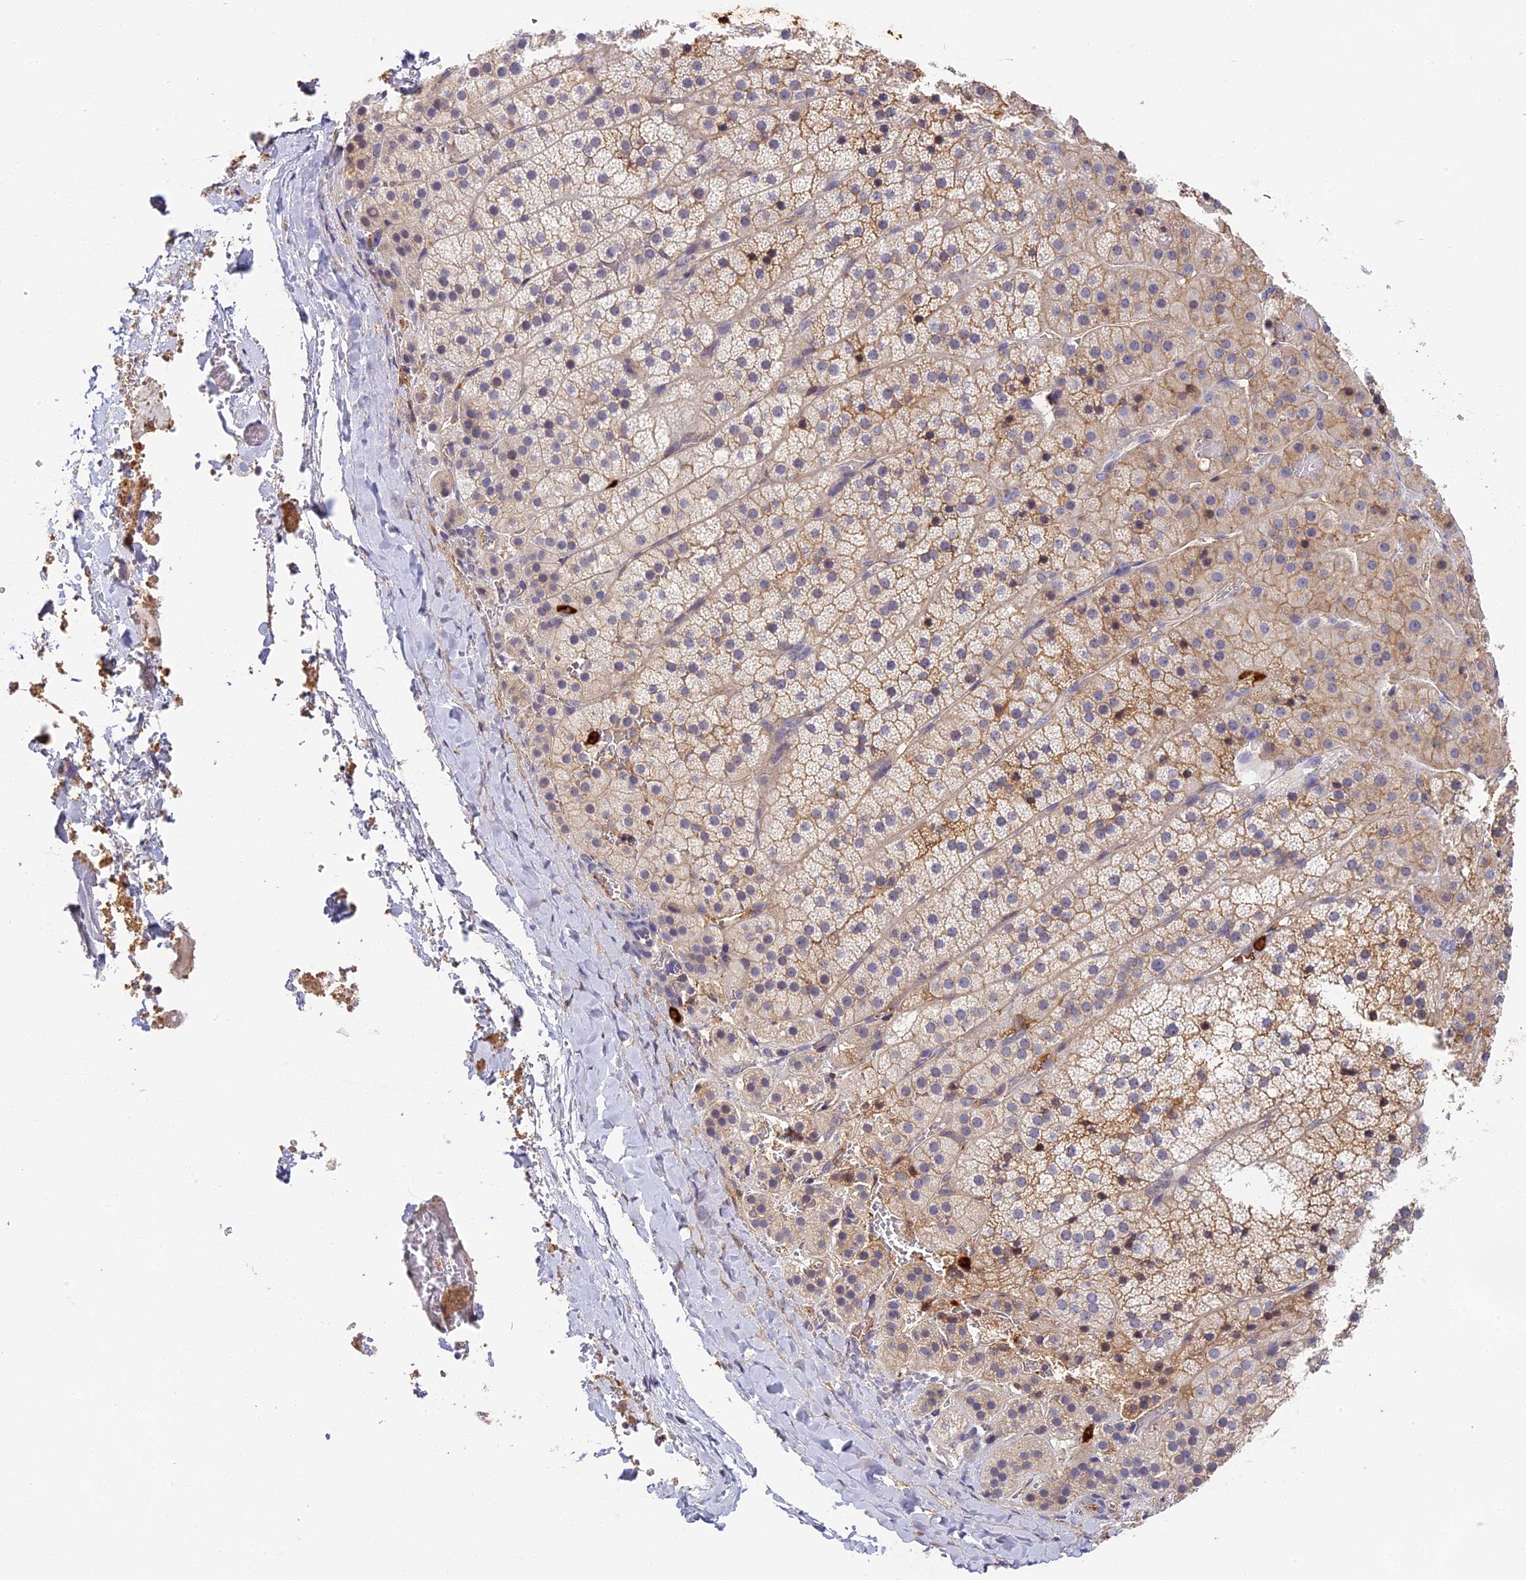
{"staining": {"intensity": "weak", "quantity": "25%-75%", "location": "cytoplasmic/membranous"}, "tissue": "adrenal gland", "cell_type": "Glandular cells", "image_type": "normal", "snomed": [{"axis": "morphology", "description": "Normal tissue, NOS"}, {"axis": "topography", "description": "Adrenal gland"}], "caption": "Protein expression analysis of normal human adrenal gland reveals weak cytoplasmic/membranous staining in approximately 25%-75% of glandular cells.", "gene": "ADGRD1", "patient": {"sex": "female", "age": 44}}